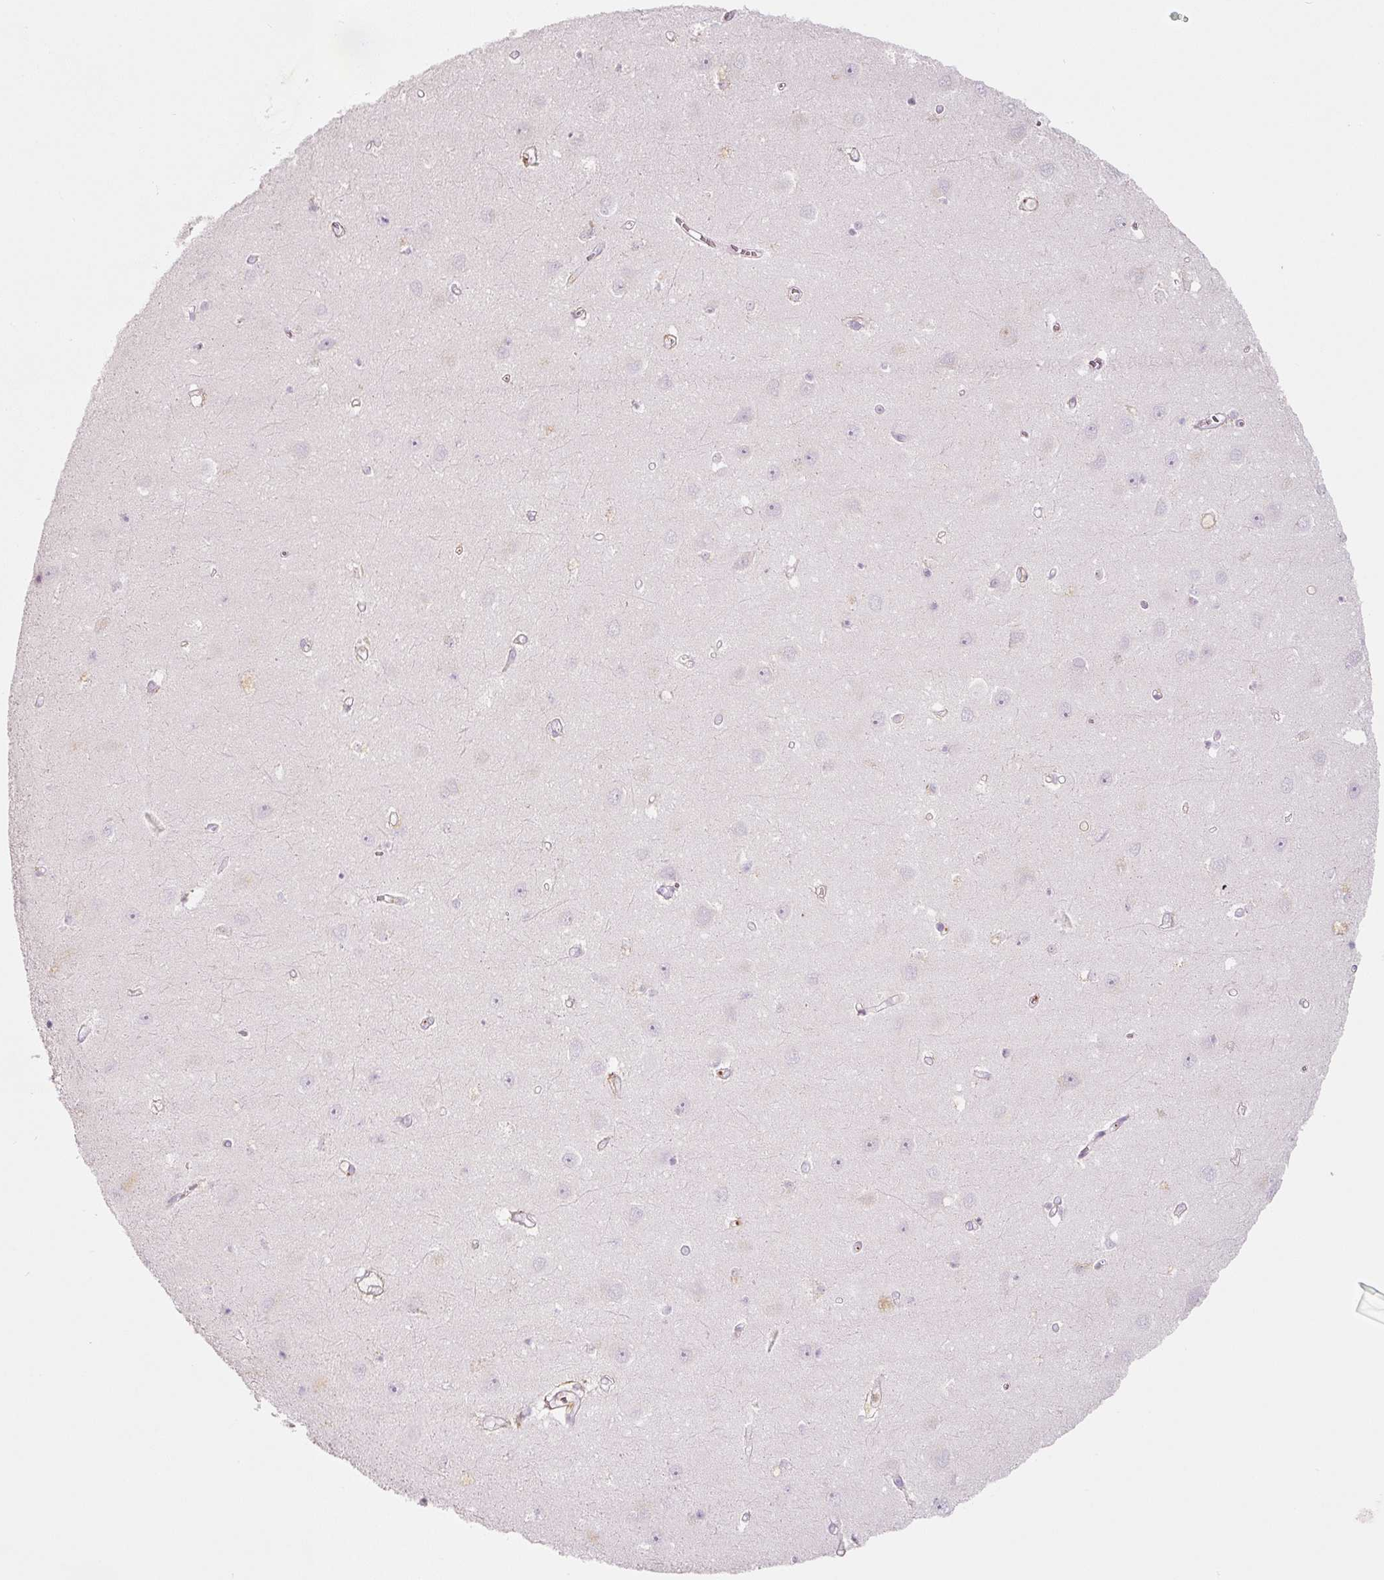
{"staining": {"intensity": "negative", "quantity": "none", "location": "none"}, "tissue": "hippocampus", "cell_type": "Glial cells", "image_type": "normal", "snomed": [{"axis": "morphology", "description": "Normal tissue, NOS"}, {"axis": "topography", "description": "Hippocampus"}], "caption": "This is a micrograph of immunohistochemistry (IHC) staining of benign hippocampus, which shows no positivity in glial cells. (Immunohistochemistry (ihc), brightfield microscopy, high magnification).", "gene": "LECT2", "patient": {"sex": "female", "age": 64}}